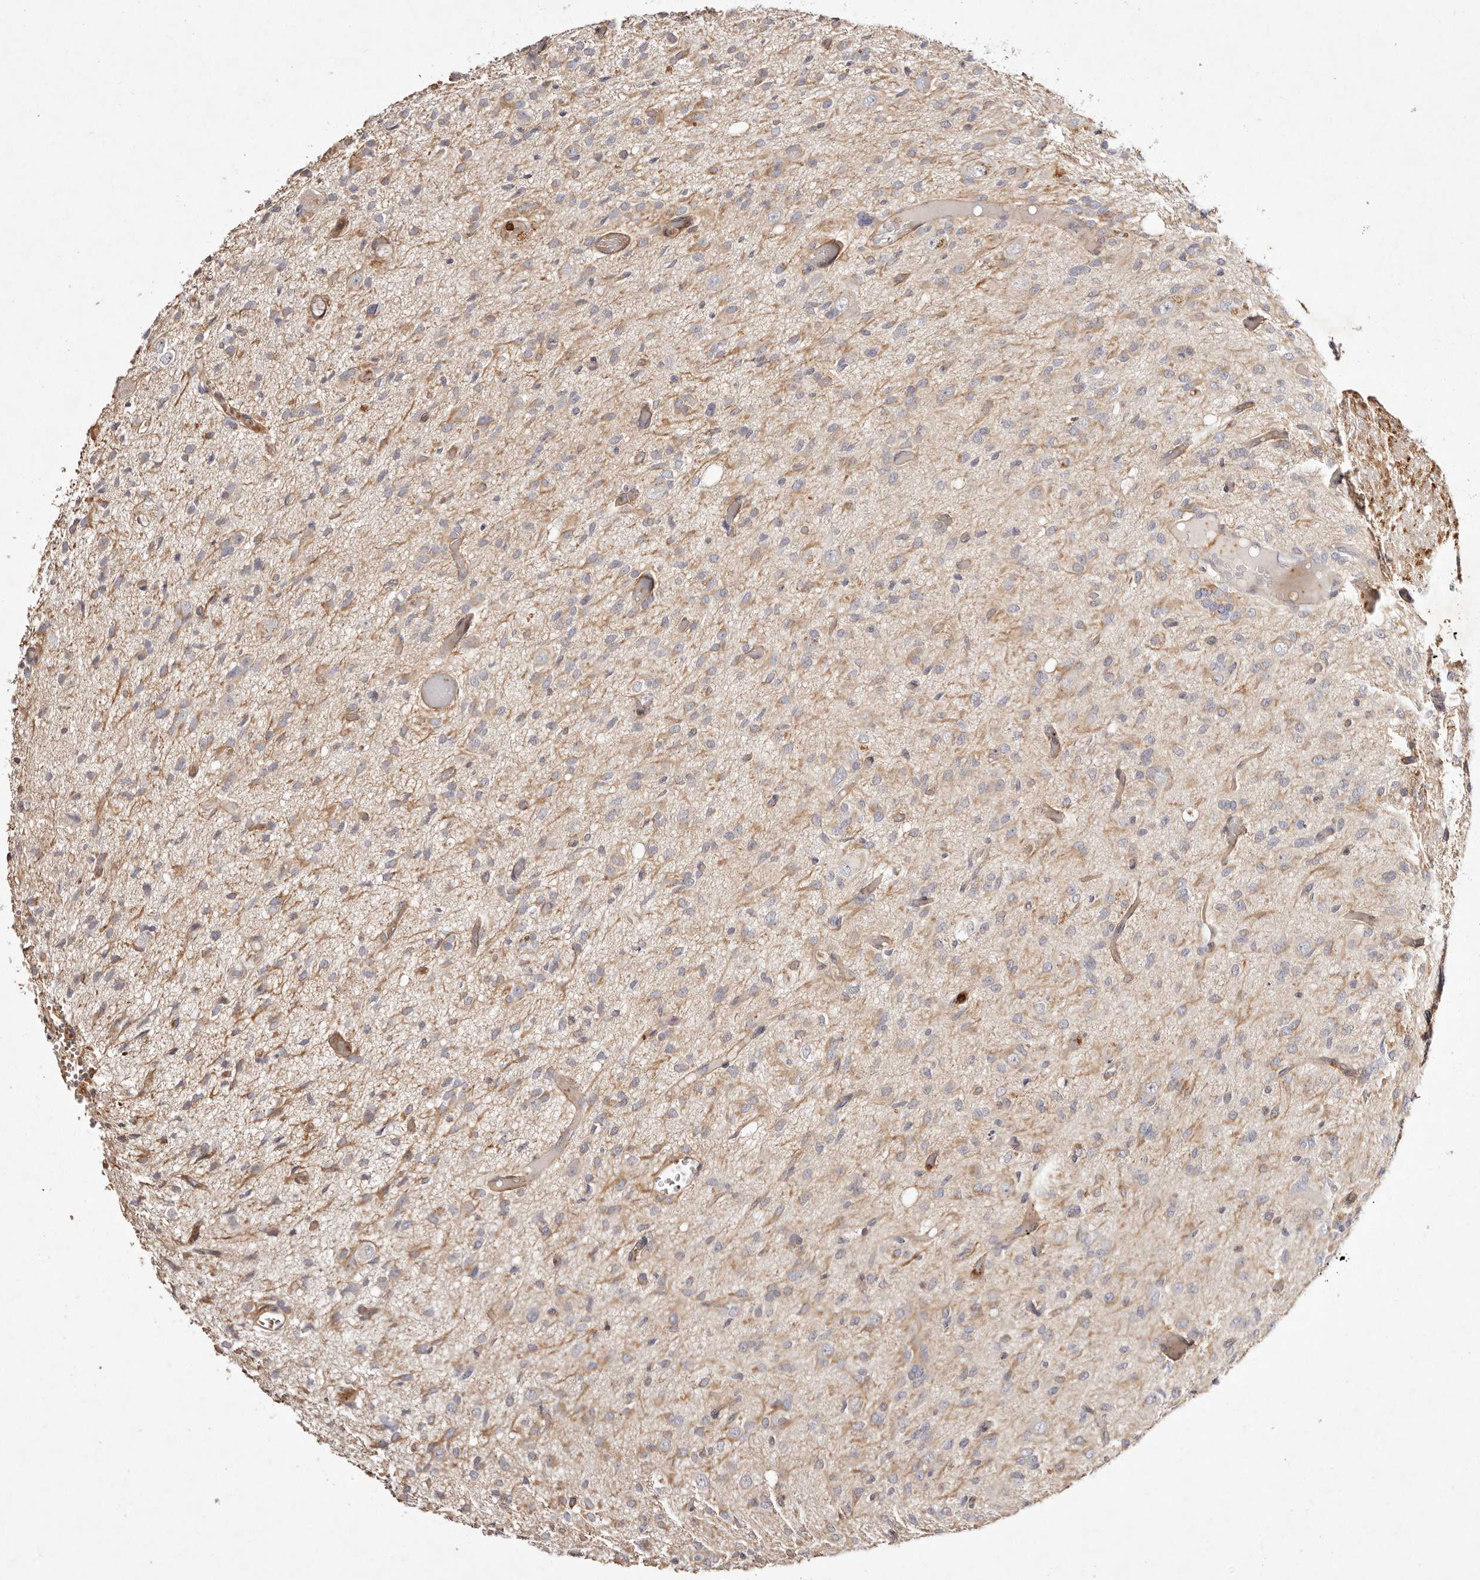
{"staining": {"intensity": "weak", "quantity": "25%-75%", "location": "cytoplasmic/membranous"}, "tissue": "glioma", "cell_type": "Tumor cells", "image_type": "cancer", "snomed": [{"axis": "morphology", "description": "Glioma, malignant, High grade"}, {"axis": "topography", "description": "Brain"}], "caption": "Brown immunohistochemical staining in human malignant high-grade glioma displays weak cytoplasmic/membranous staining in approximately 25%-75% of tumor cells.", "gene": "MTMR11", "patient": {"sex": "female", "age": 59}}